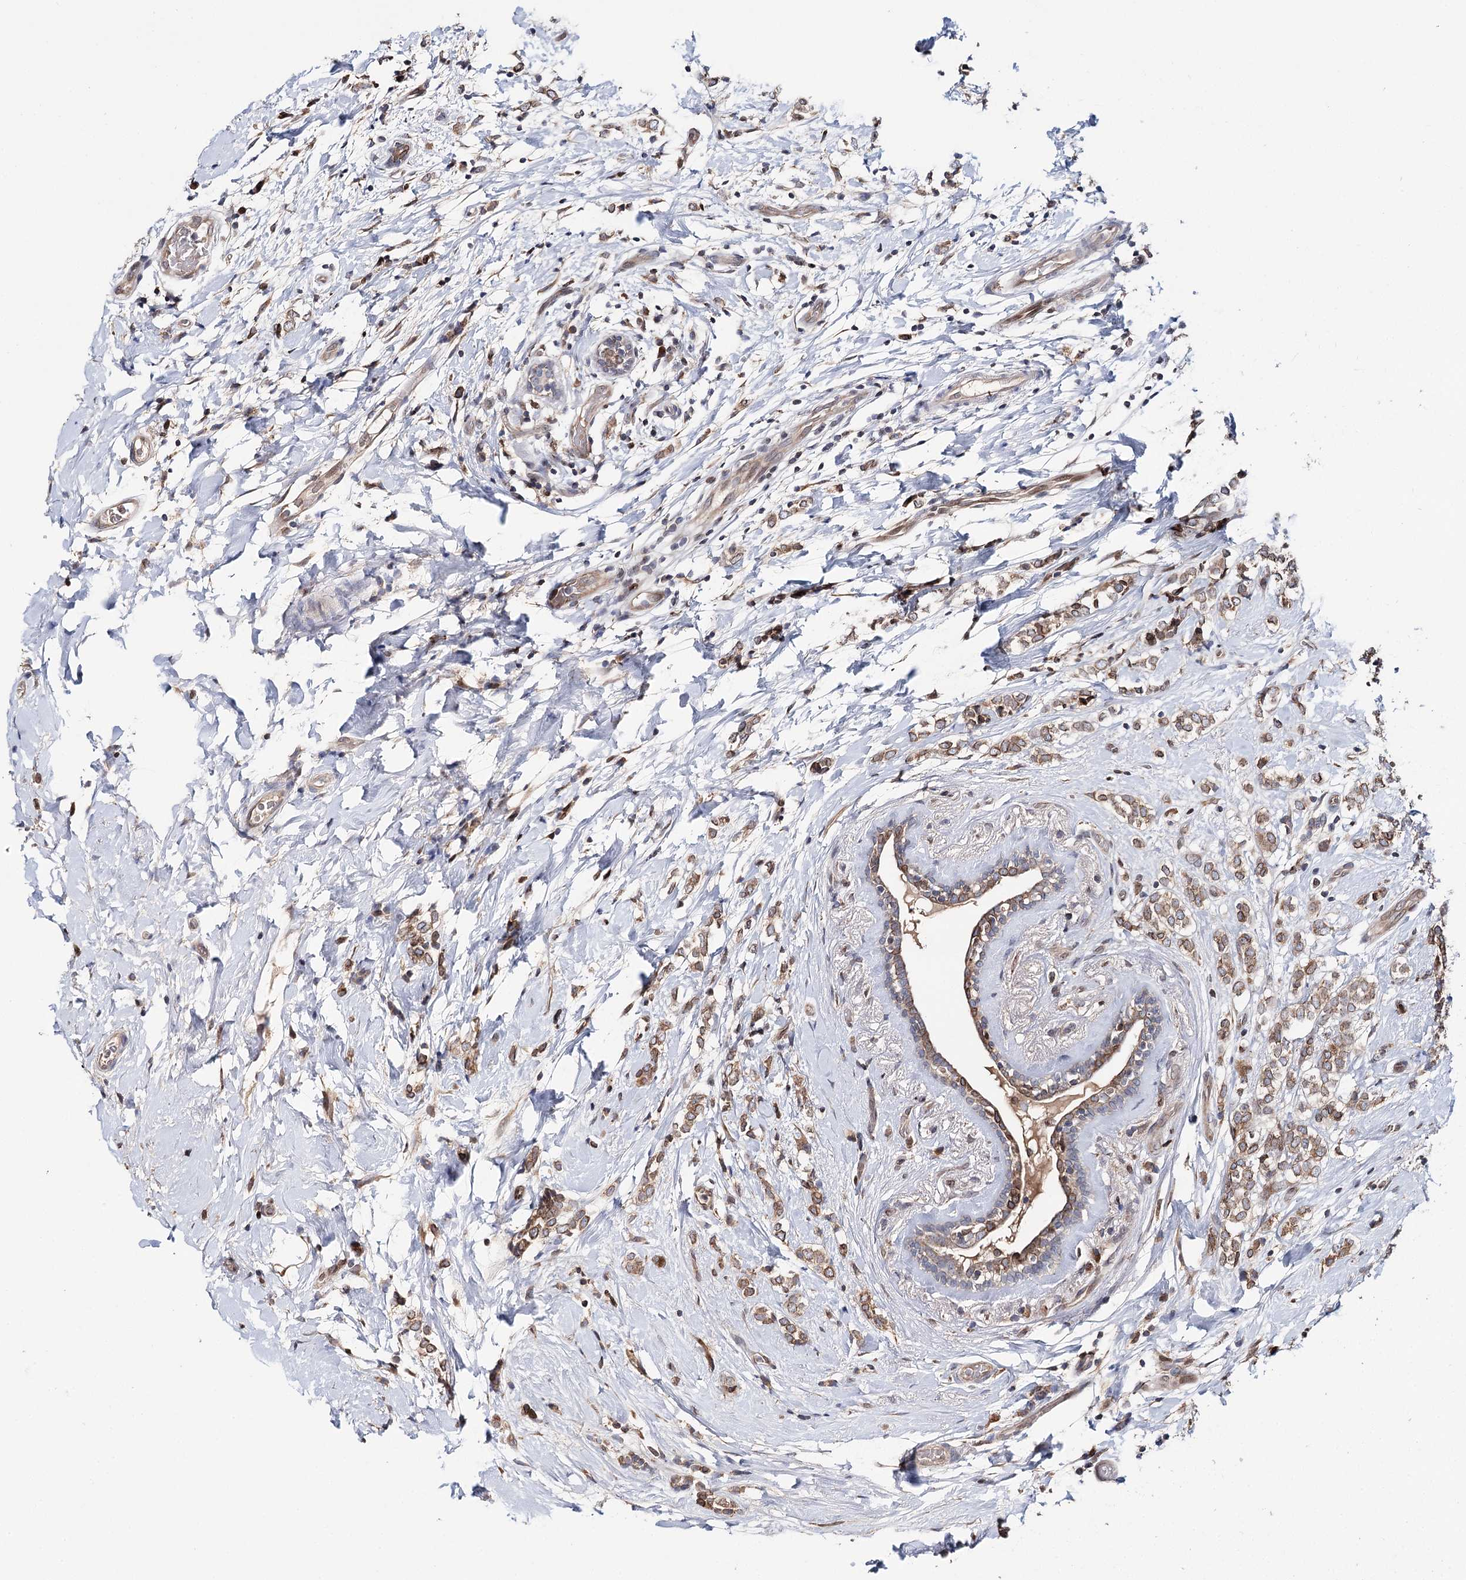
{"staining": {"intensity": "moderate", "quantity": ">75%", "location": "cytoplasmic/membranous"}, "tissue": "breast cancer", "cell_type": "Tumor cells", "image_type": "cancer", "snomed": [{"axis": "morphology", "description": "Normal tissue, NOS"}, {"axis": "morphology", "description": "Lobular carcinoma"}, {"axis": "topography", "description": "Breast"}], "caption": "Protein expression analysis of lobular carcinoma (breast) displays moderate cytoplasmic/membranous positivity in about >75% of tumor cells.", "gene": "CFAP46", "patient": {"sex": "female", "age": 47}}